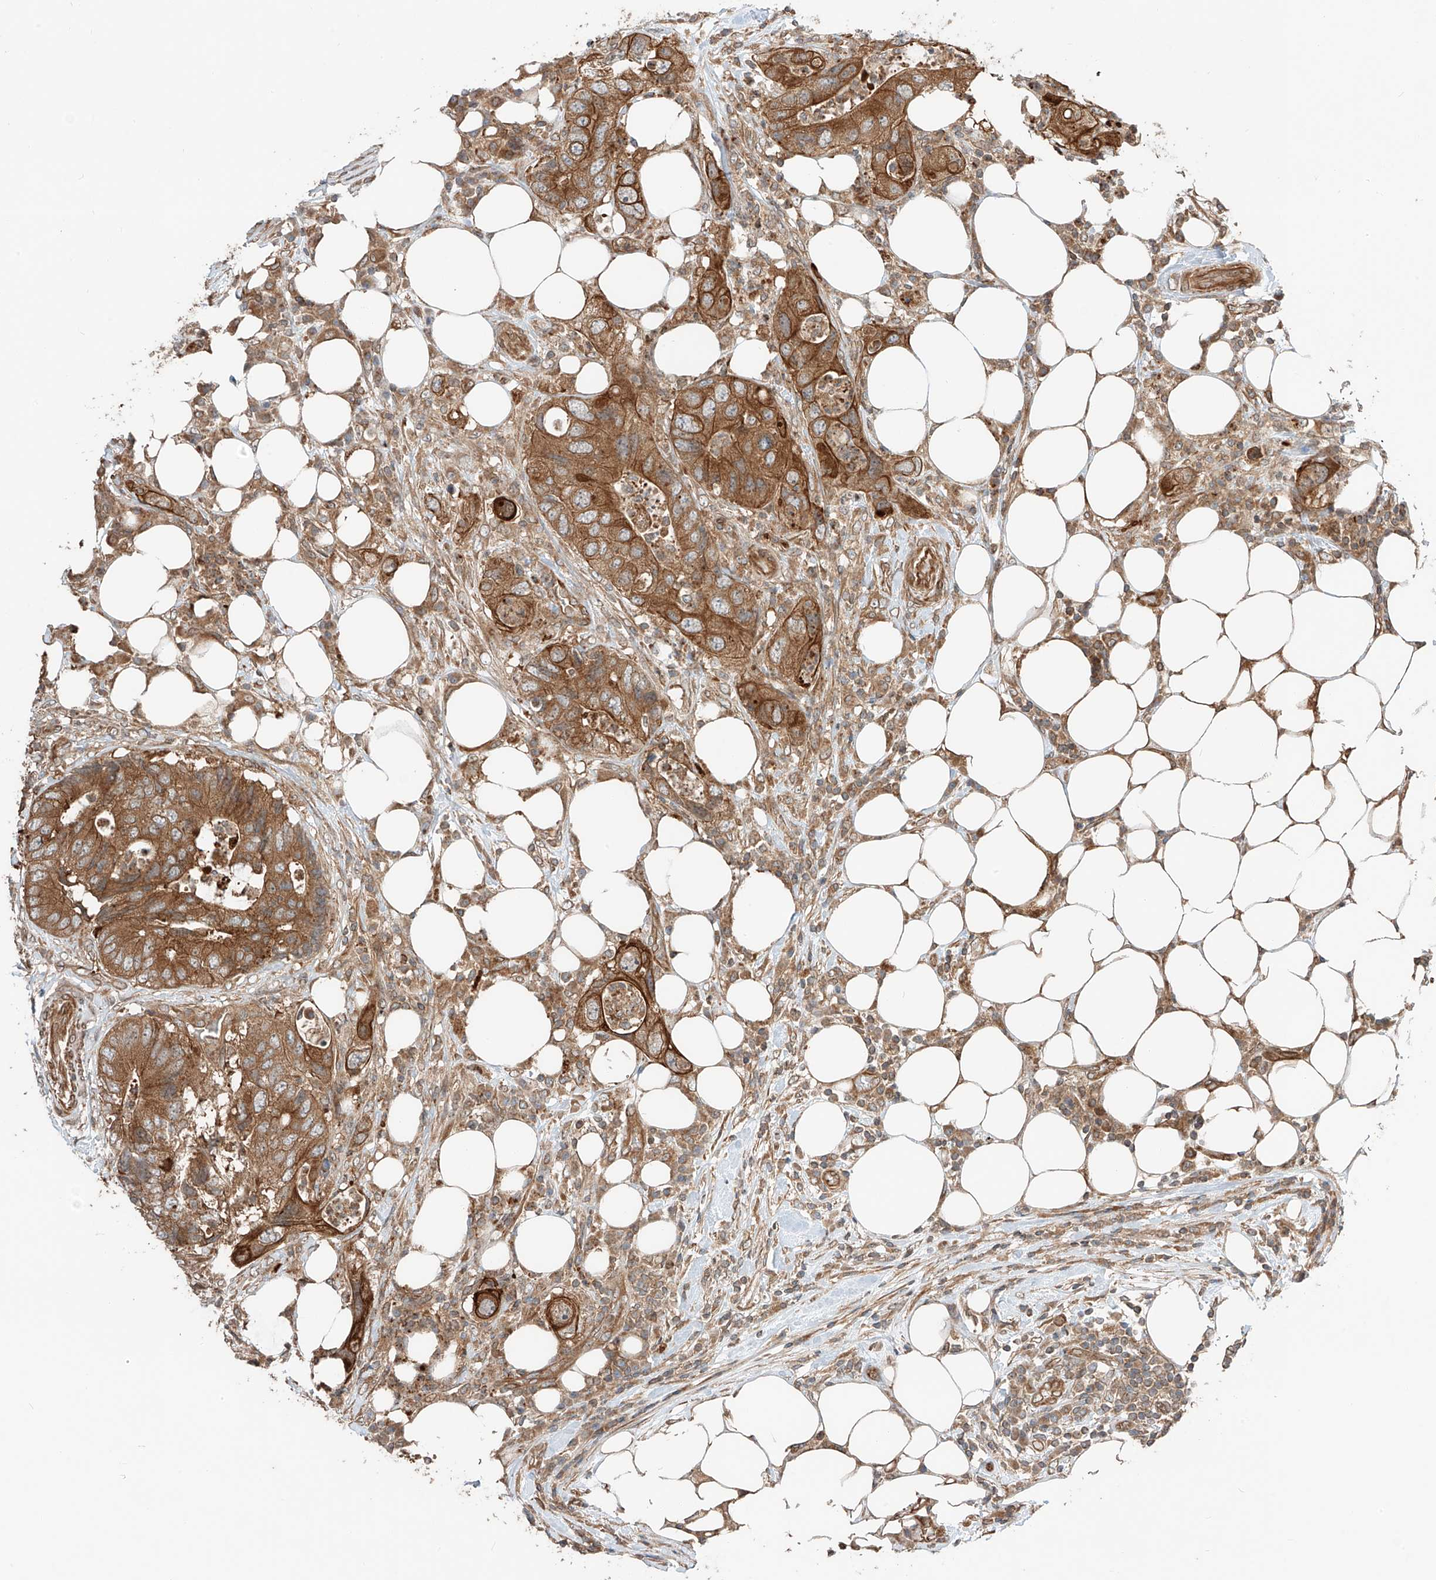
{"staining": {"intensity": "moderate", "quantity": ">75%", "location": "cytoplasmic/membranous"}, "tissue": "colorectal cancer", "cell_type": "Tumor cells", "image_type": "cancer", "snomed": [{"axis": "morphology", "description": "Adenocarcinoma, NOS"}, {"axis": "topography", "description": "Colon"}], "caption": "Immunohistochemistry (DAB) staining of human colorectal adenocarcinoma demonstrates moderate cytoplasmic/membranous protein expression in about >75% of tumor cells.", "gene": "CEP162", "patient": {"sex": "male", "age": 71}}